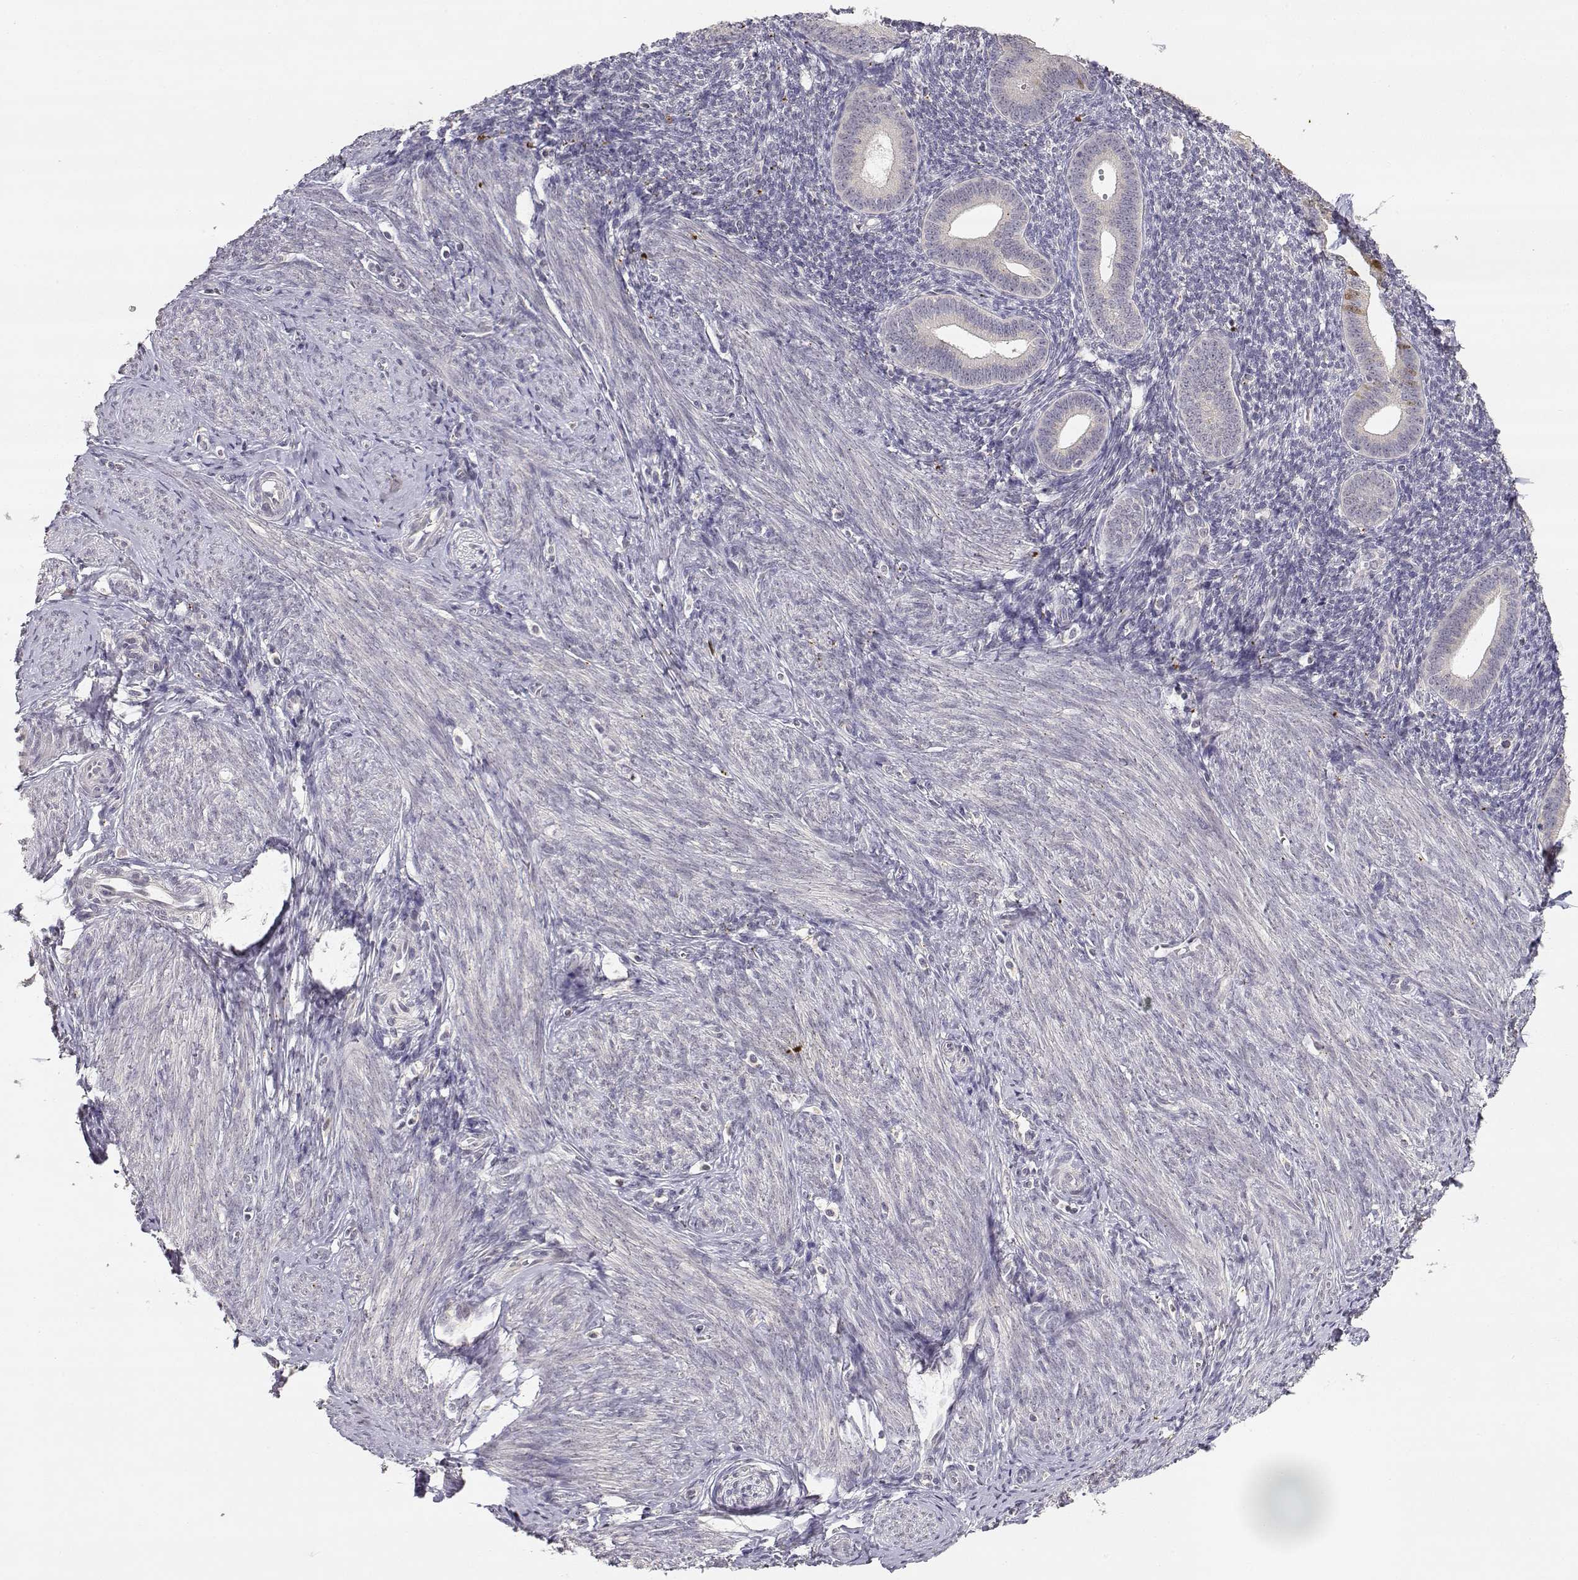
{"staining": {"intensity": "negative", "quantity": "none", "location": "none"}, "tissue": "endometrium", "cell_type": "Cells in endometrial stroma", "image_type": "normal", "snomed": [{"axis": "morphology", "description": "Normal tissue, NOS"}, {"axis": "topography", "description": "Endometrium"}], "caption": "Immunohistochemistry (IHC) of normal human endometrium shows no expression in cells in endometrial stroma. (DAB immunohistochemistry (IHC) with hematoxylin counter stain).", "gene": "RAD51", "patient": {"sex": "female", "age": 40}}